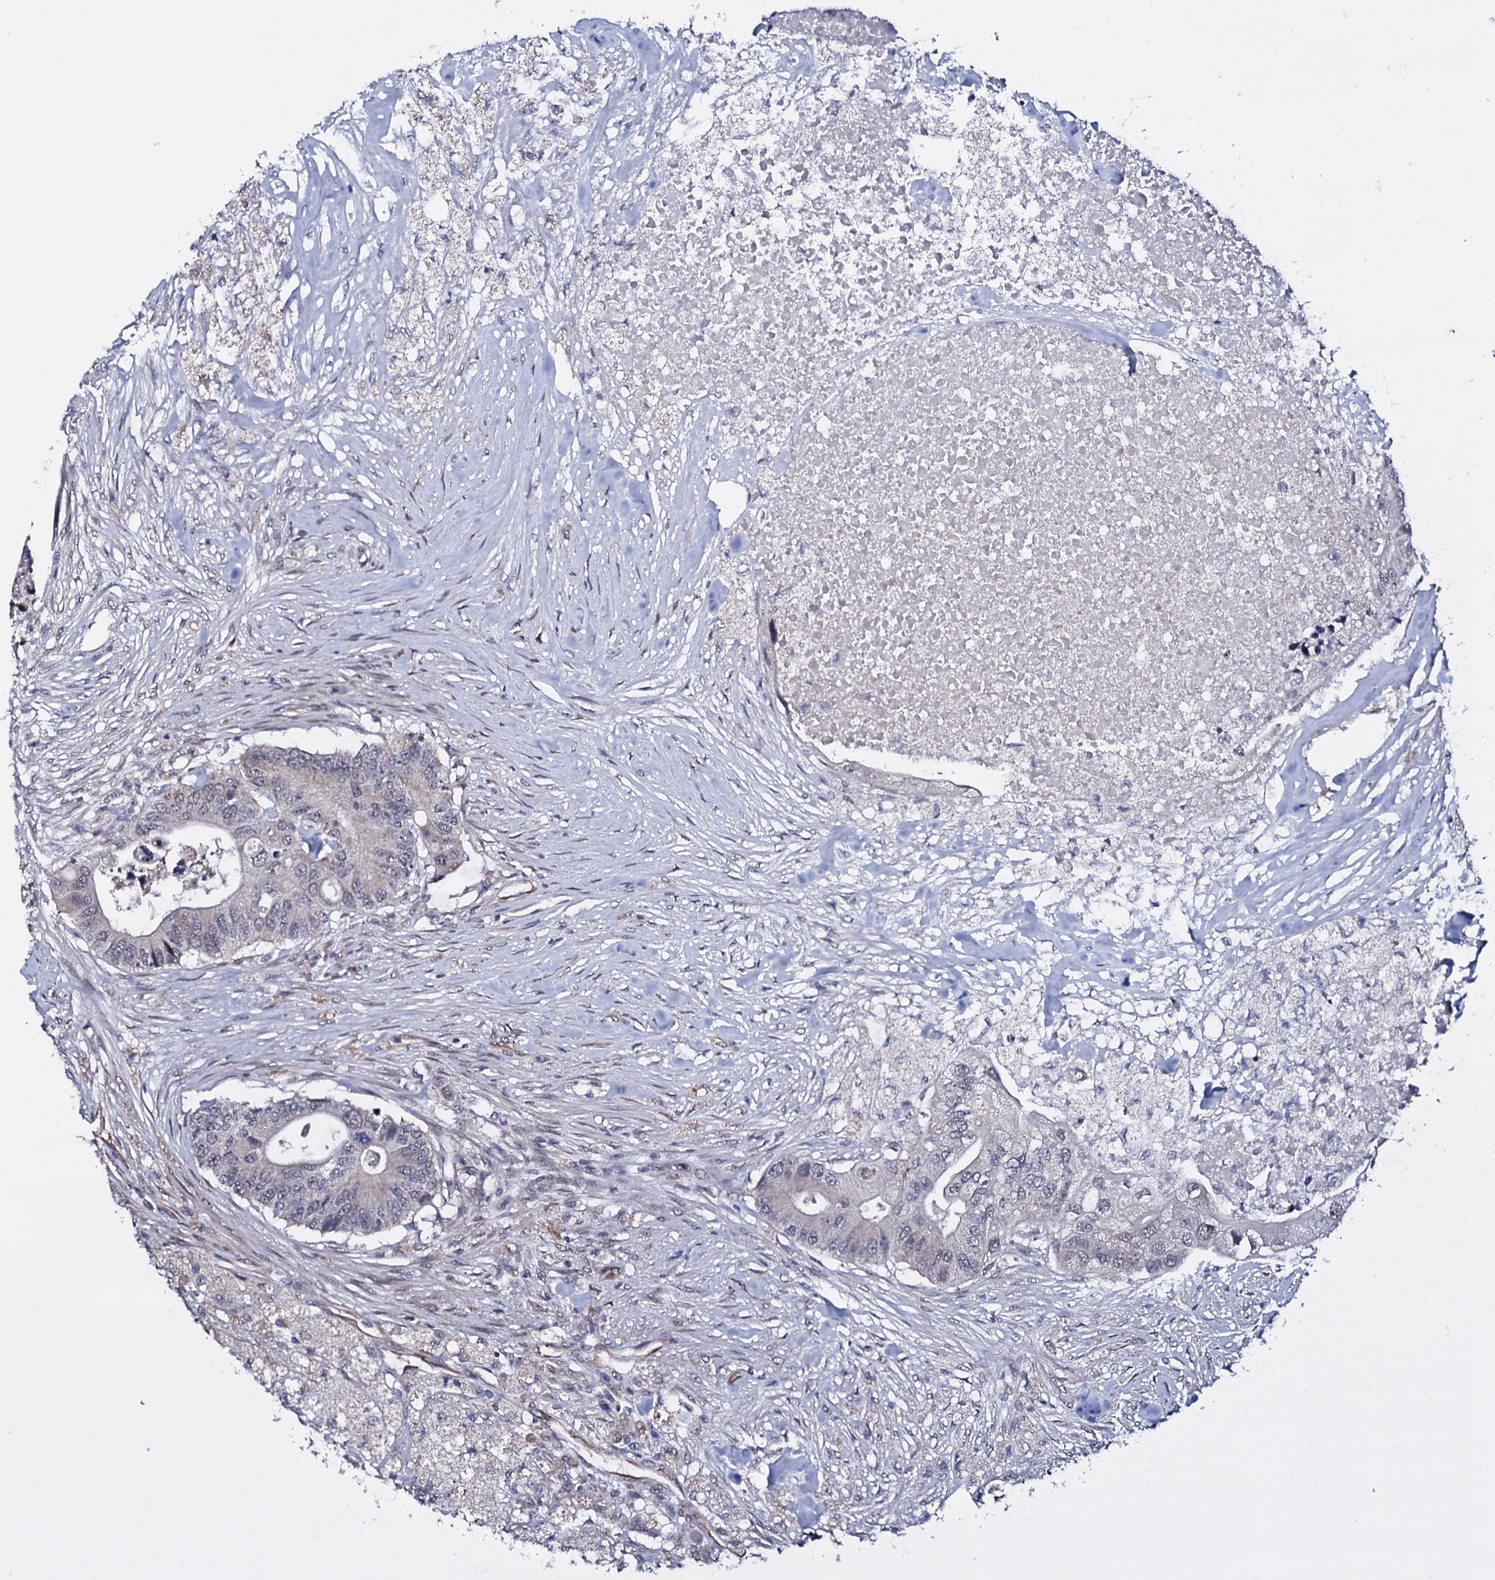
{"staining": {"intensity": "negative", "quantity": "none", "location": "none"}, "tissue": "colorectal cancer", "cell_type": "Tumor cells", "image_type": "cancer", "snomed": [{"axis": "morphology", "description": "Adenocarcinoma, NOS"}, {"axis": "topography", "description": "Colon"}], "caption": "Tumor cells show no significant protein expression in colorectal adenocarcinoma.", "gene": "GAREM1", "patient": {"sex": "male", "age": 71}}